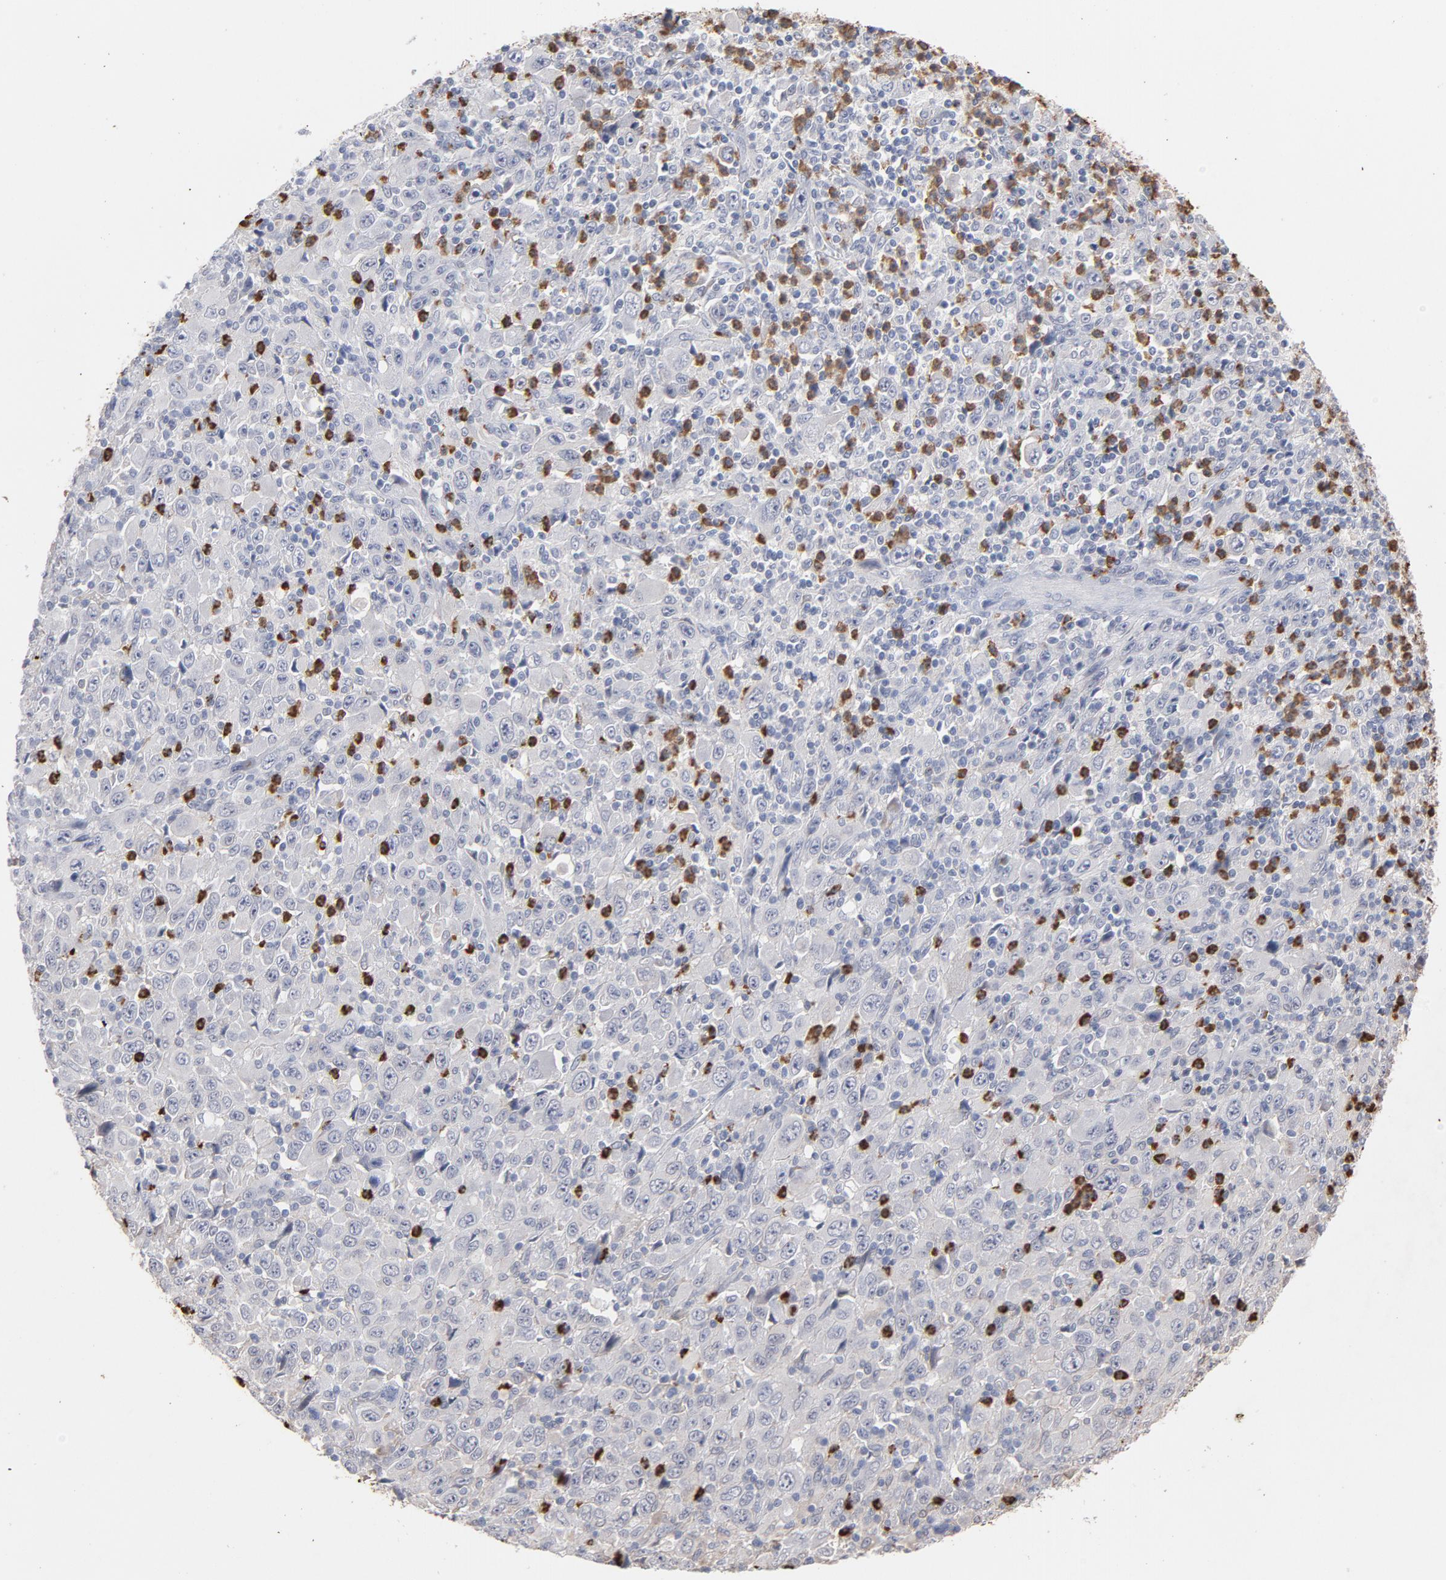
{"staining": {"intensity": "weak", "quantity": "<25%", "location": "cytoplasmic/membranous"}, "tissue": "melanoma", "cell_type": "Tumor cells", "image_type": "cancer", "snomed": [{"axis": "morphology", "description": "Malignant melanoma, Metastatic site"}, {"axis": "topography", "description": "Skin"}], "caption": "Tumor cells show no significant protein positivity in malignant melanoma (metastatic site). (DAB immunohistochemistry, high magnification).", "gene": "PNMA1", "patient": {"sex": "female", "age": 56}}